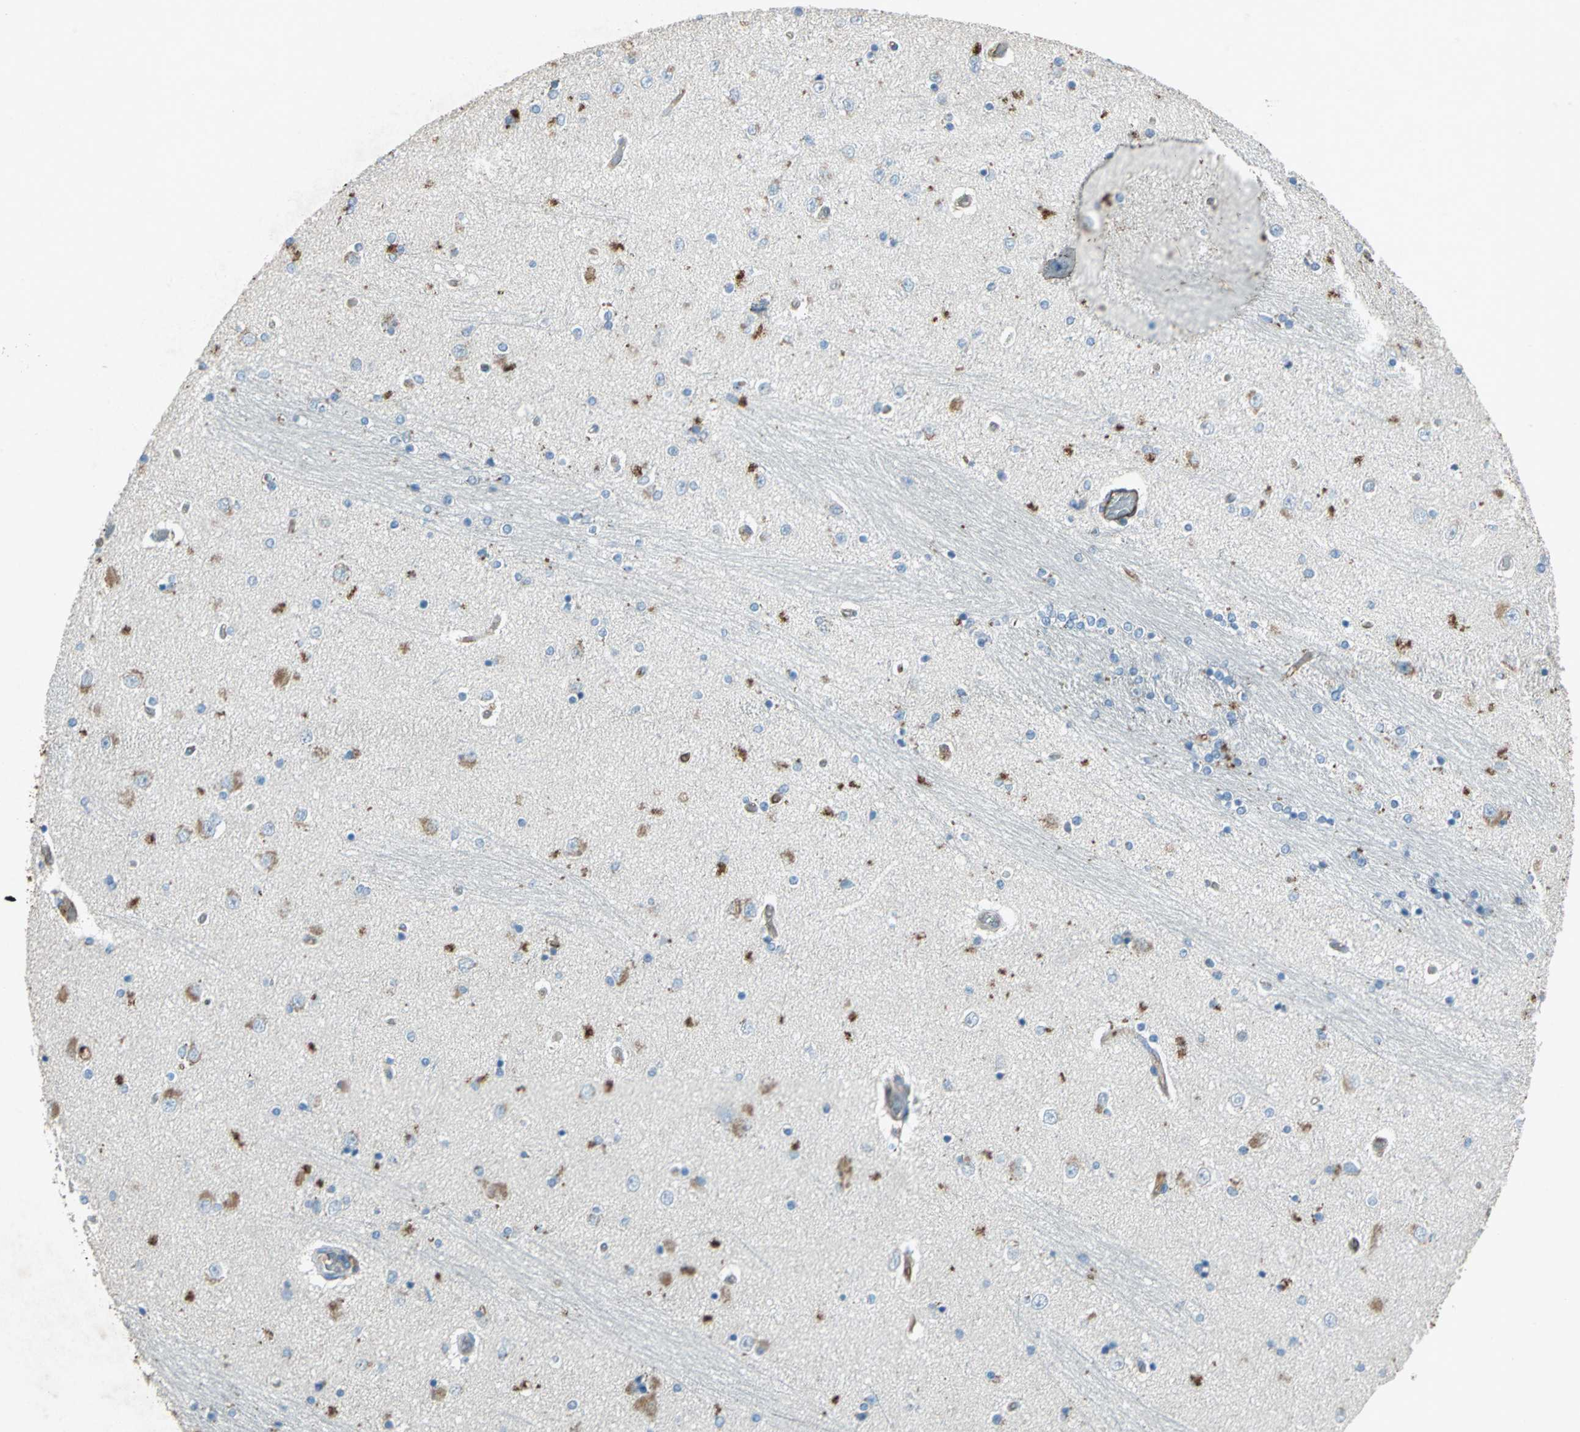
{"staining": {"intensity": "weak", "quantity": "25%-75%", "location": "cytoplasmic/membranous"}, "tissue": "hippocampus", "cell_type": "Glial cells", "image_type": "normal", "snomed": [{"axis": "morphology", "description": "Normal tissue, NOS"}, {"axis": "topography", "description": "Hippocampus"}], "caption": "The image shows immunohistochemical staining of benign hippocampus. There is weak cytoplasmic/membranous expression is identified in about 25%-75% of glial cells.", "gene": "CCR6", "patient": {"sex": "female", "age": 54}}